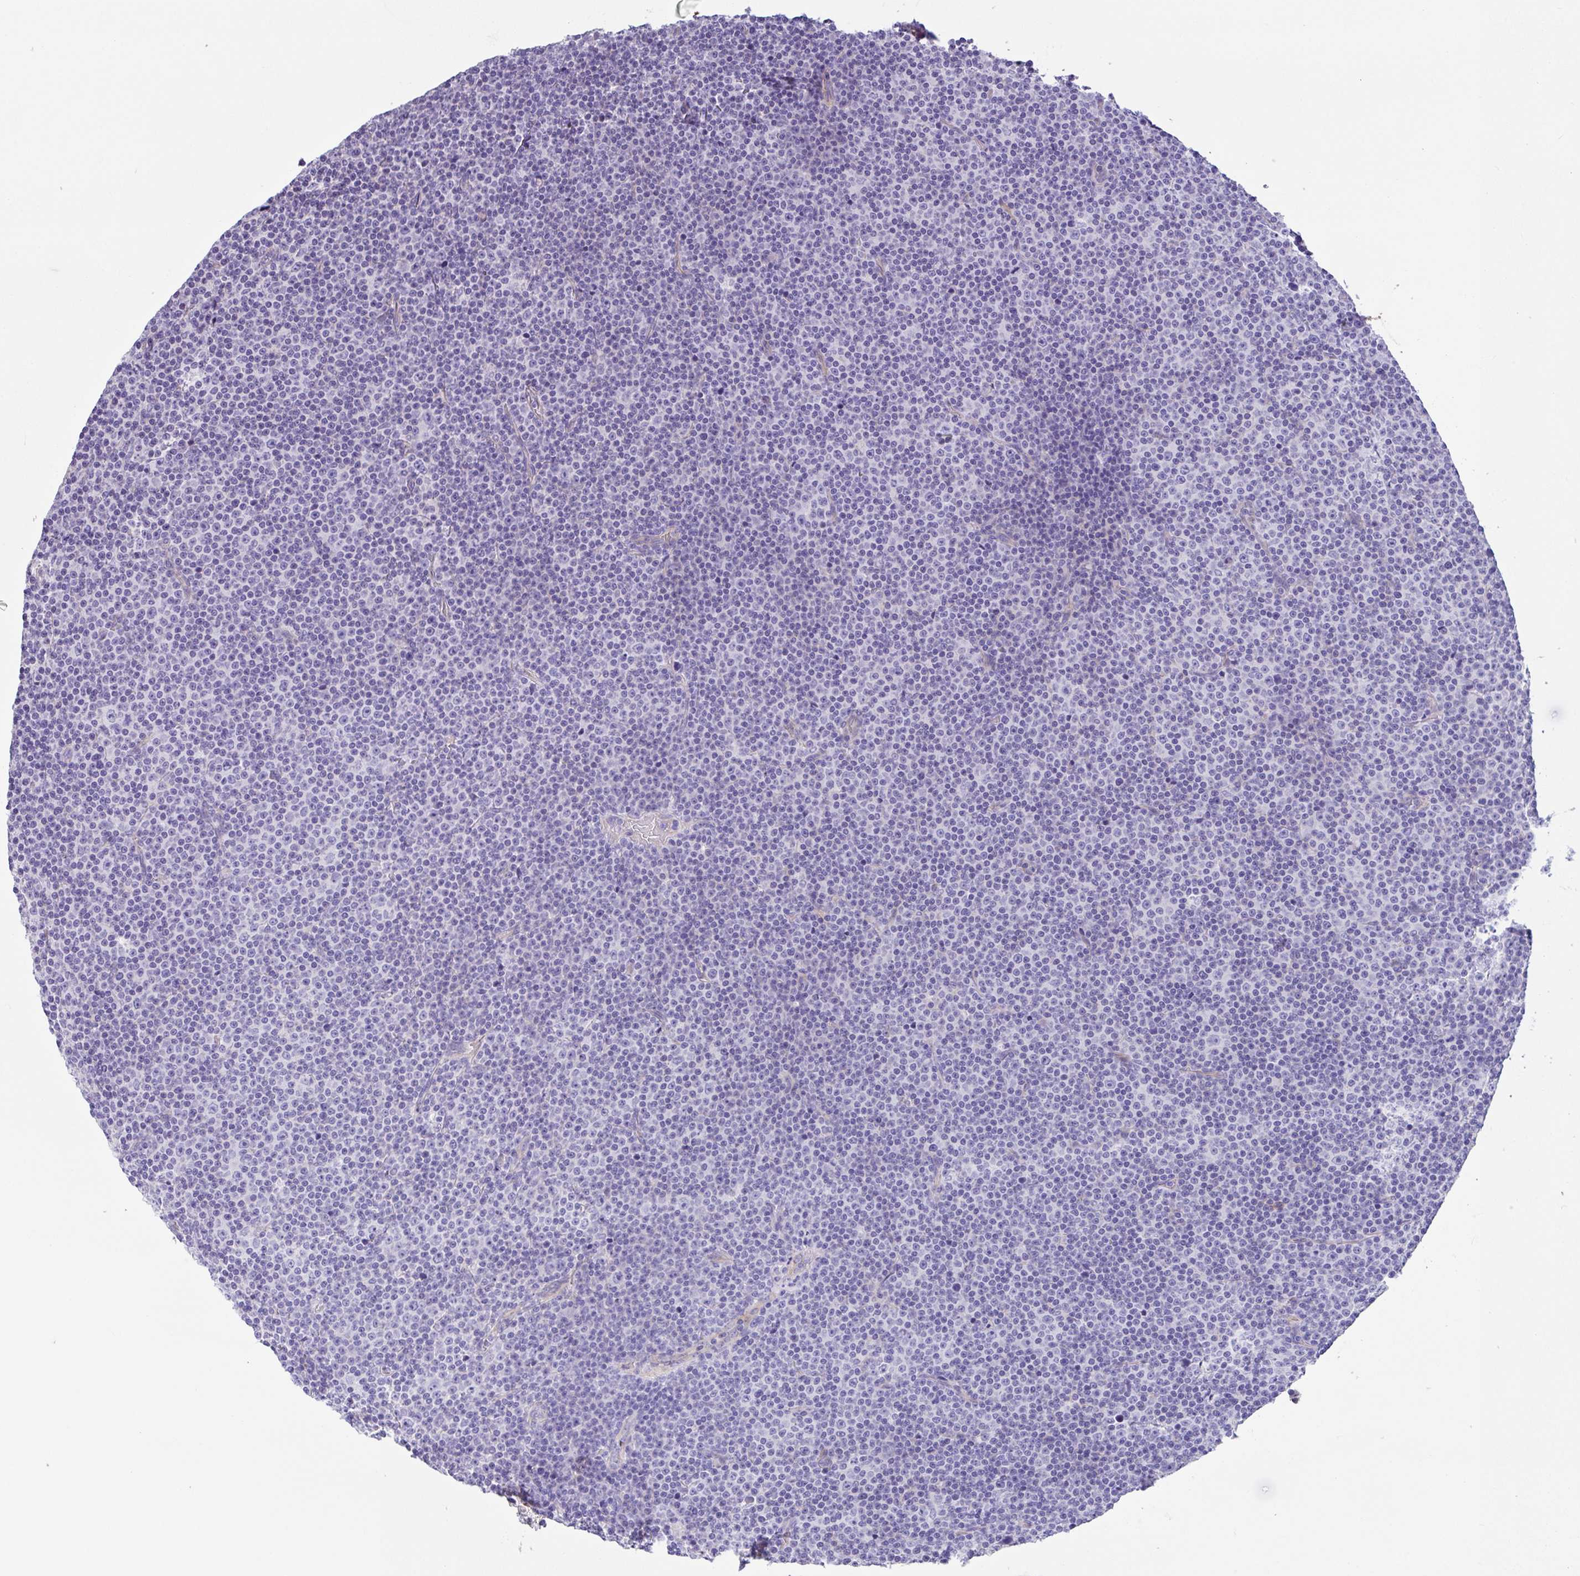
{"staining": {"intensity": "negative", "quantity": "none", "location": "none"}, "tissue": "lymphoma", "cell_type": "Tumor cells", "image_type": "cancer", "snomed": [{"axis": "morphology", "description": "Malignant lymphoma, non-Hodgkin's type, Low grade"}, {"axis": "topography", "description": "Lymph node"}], "caption": "A histopathology image of human low-grade malignant lymphoma, non-Hodgkin's type is negative for staining in tumor cells.", "gene": "ZNF813", "patient": {"sex": "female", "age": 67}}